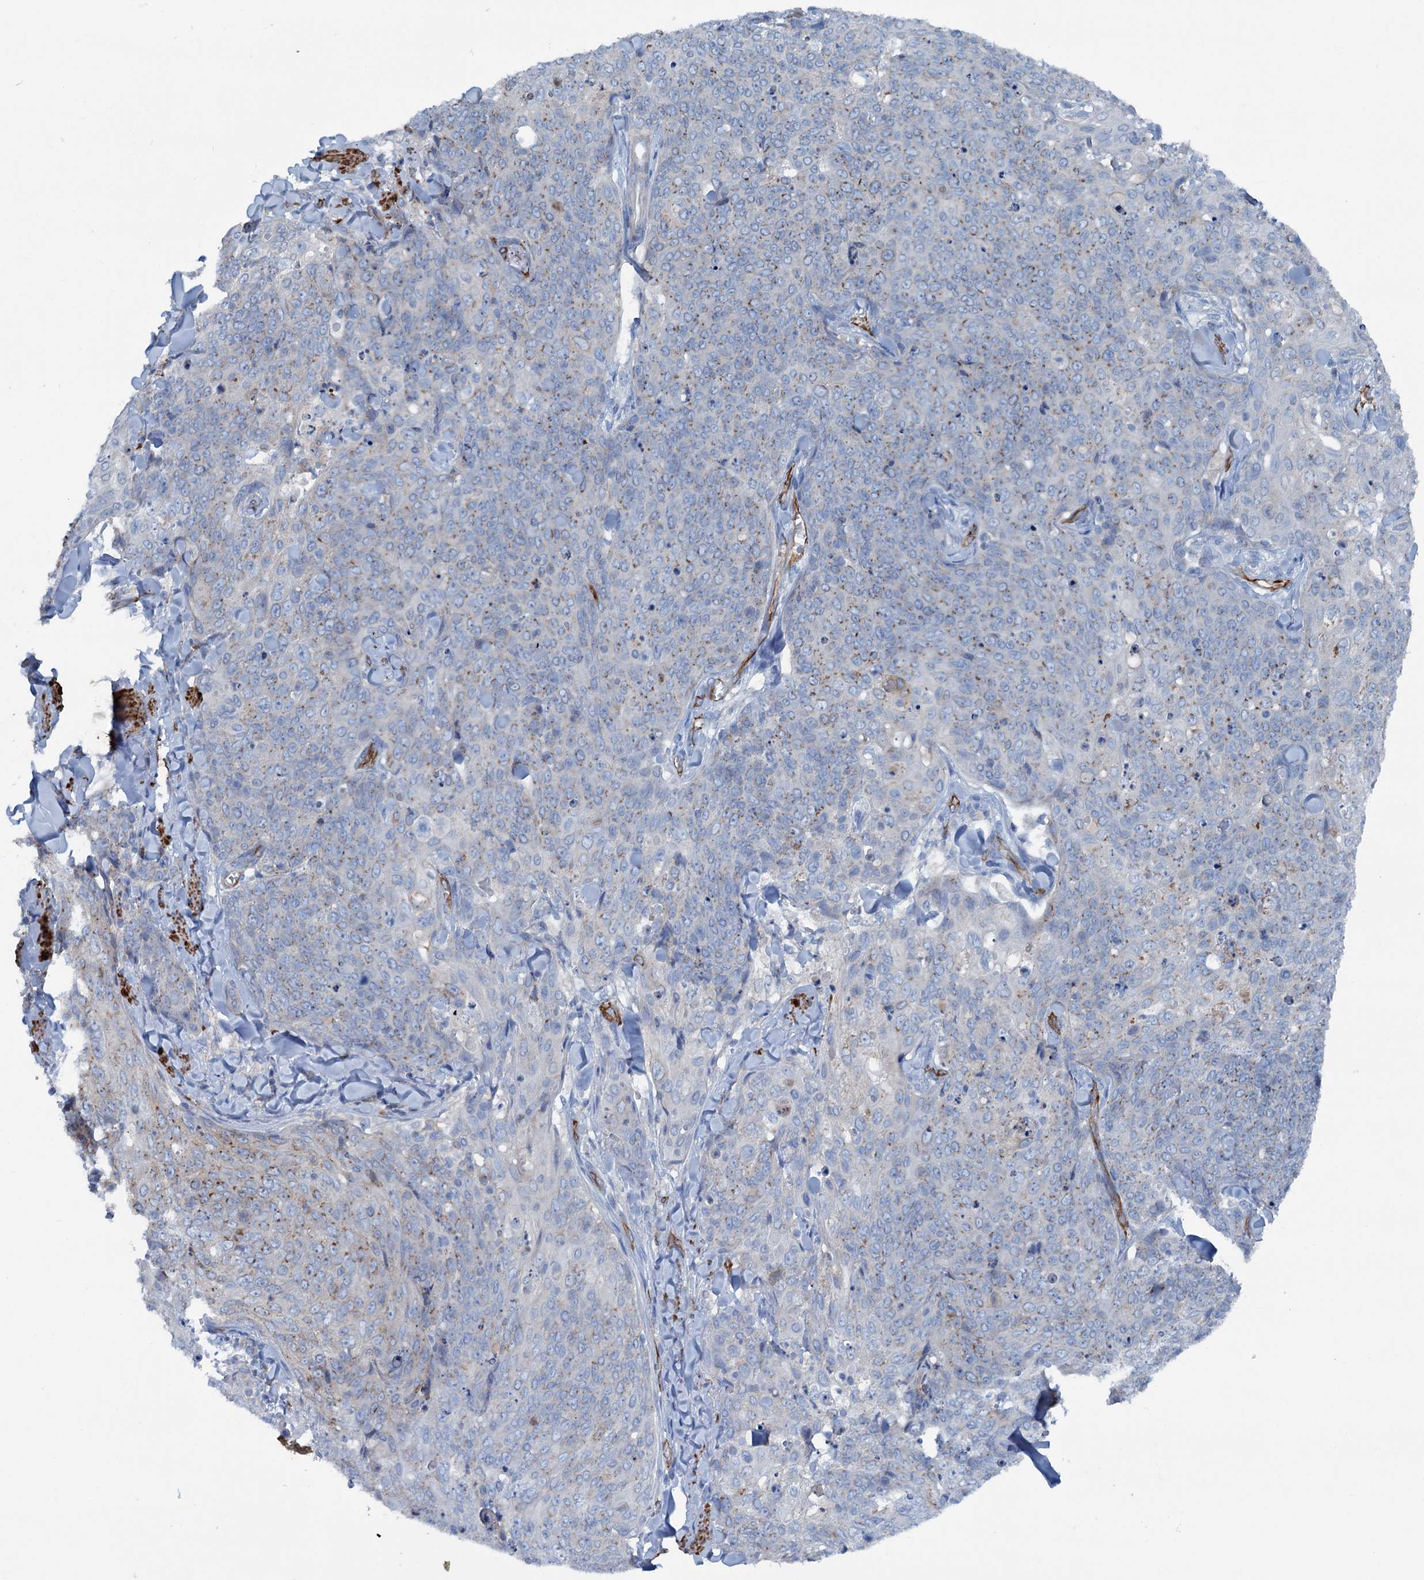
{"staining": {"intensity": "negative", "quantity": "none", "location": "none"}, "tissue": "skin cancer", "cell_type": "Tumor cells", "image_type": "cancer", "snomed": [{"axis": "morphology", "description": "Squamous cell carcinoma, NOS"}, {"axis": "topography", "description": "Skin"}, {"axis": "topography", "description": "Vulva"}], "caption": "This photomicrograph is of skin cancer stained with IHC to label a protein in brown with the nuclei are counter-stained blue. There is no staining in tumor cells.", "gene": "CALCOCO1", "patient": {"sex": "female", "age": 85}}